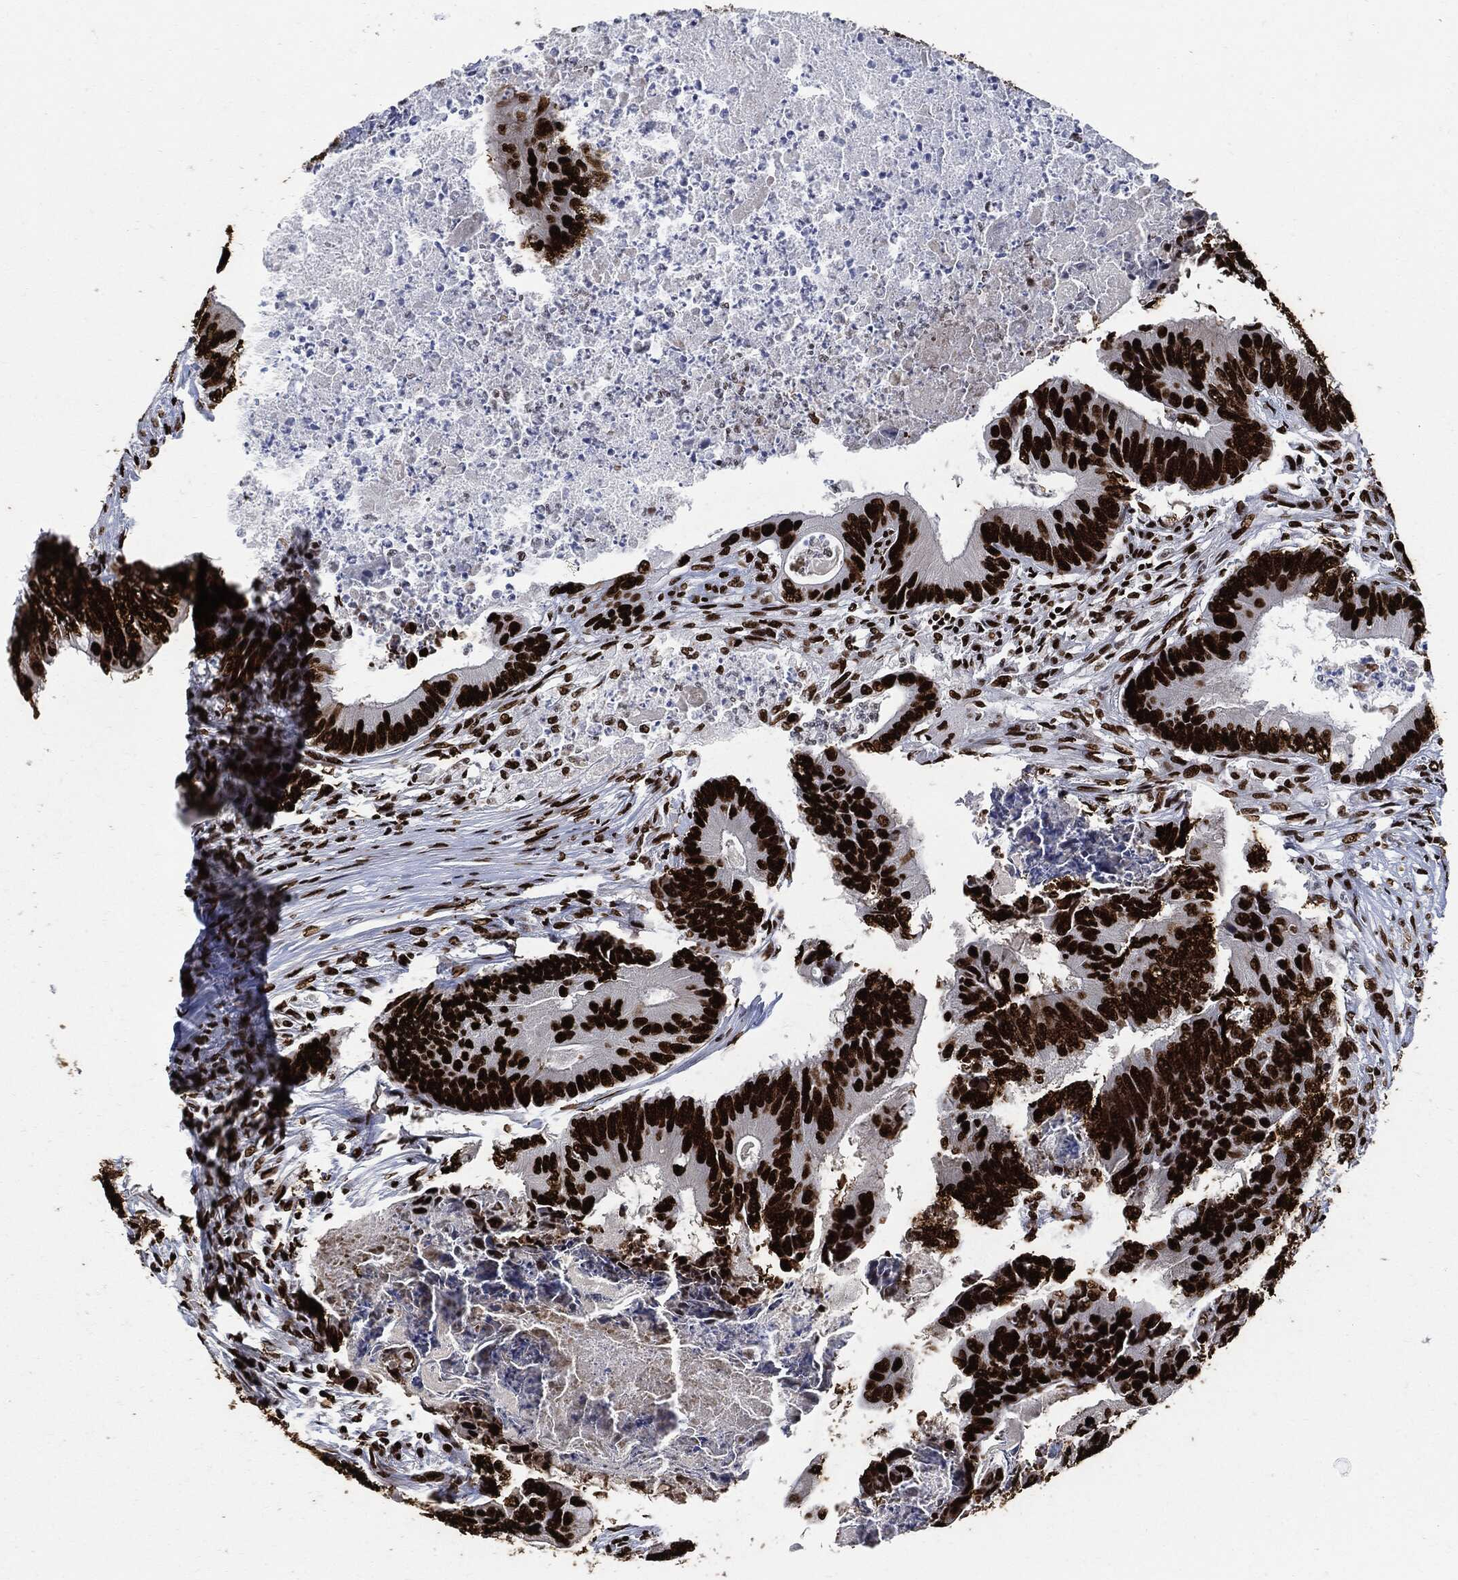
{"staining": {"intensity": "strong", "quantity": ">75%", "location": "nuclear"}, "tissue": "colorectal cancer", "cell_type": "Tumor cells", "image_type": "cancer", "snomed": [{"axis": "morphology", "description": "Adenocarcinoma, NOS"}, {"axis": "topography", "description": "Colon"}], "caption": "Protein staining shows strong nuclear staining in approximately >75% of tumor cells in colorectal cancer.", "gene": "RECQL", "patient": {"sex": "male", "age": 84}}